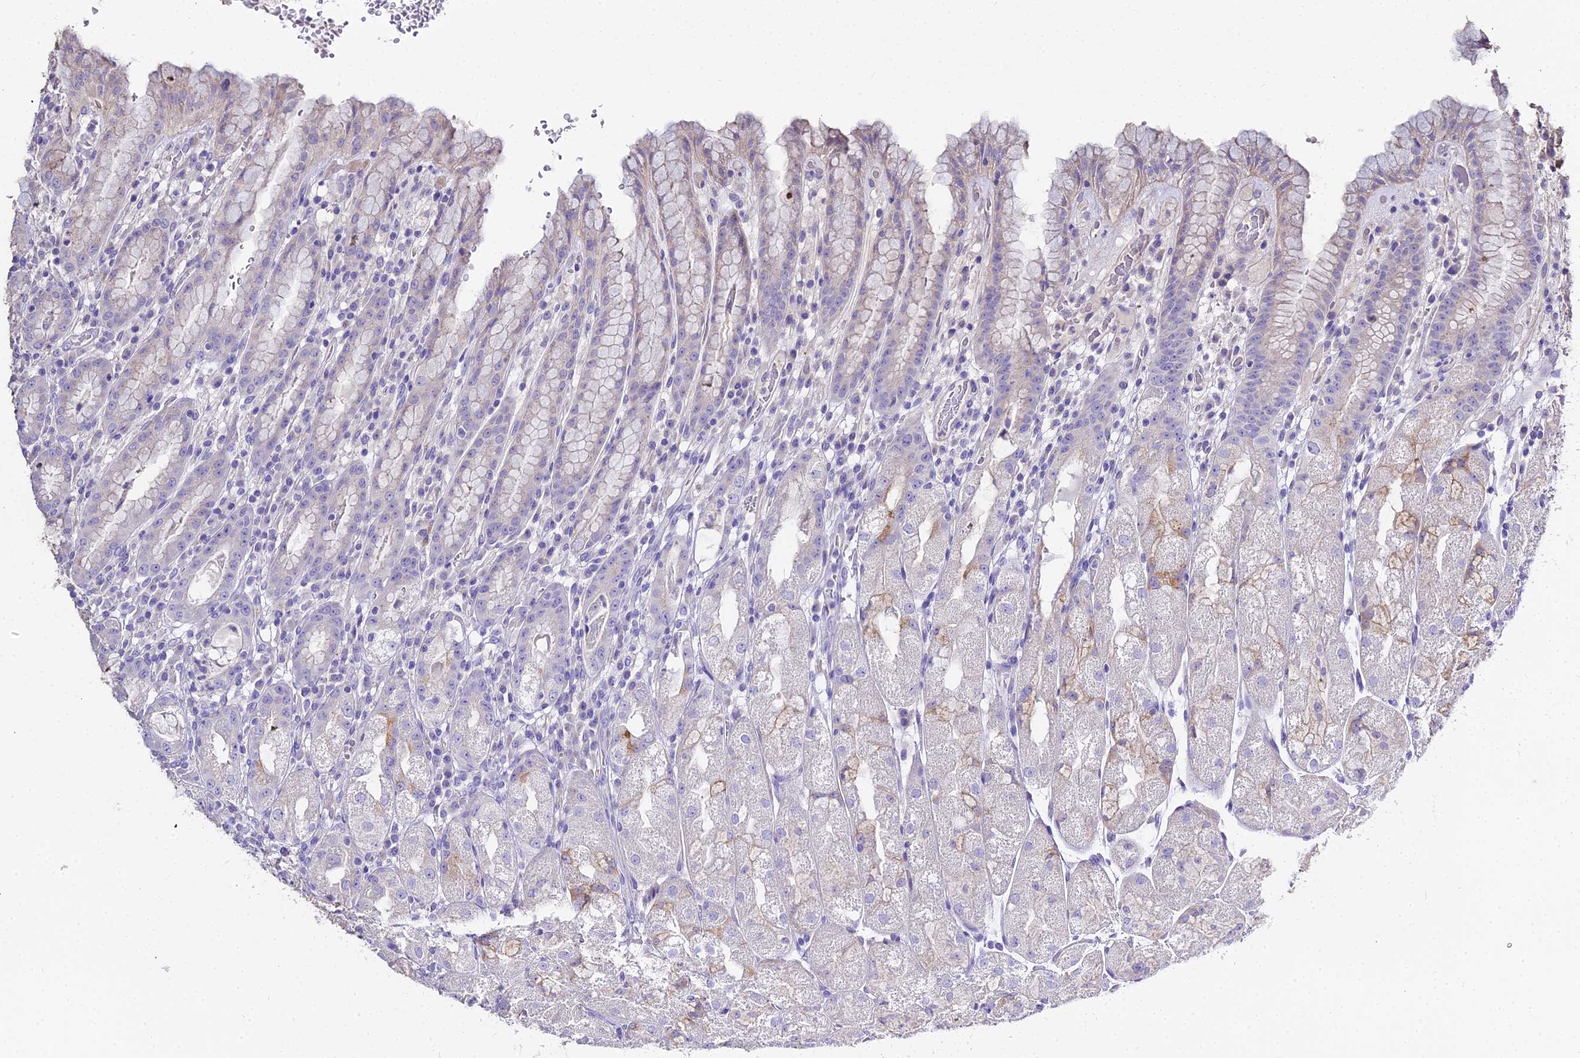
{"staining": {"intensity": "weak", "quantity": "<25%", "location": "cytoplasmic/membranous"}, "tissue": "stomach", "cell_type": "Glandular cells", "image_type": "normal", "snomed": [{"axis": "morphology", "description": "Normal tissue, NOS"}, {"axis": "topography", "description": "Stomach, upper"}], "caption": "IHC of unremarkable human stomach exhibits no positivity in glandular cells. Nuclei are stained in blue.", "gene": "GLYAT", "patient": {"sex": "male", "age": 52}}